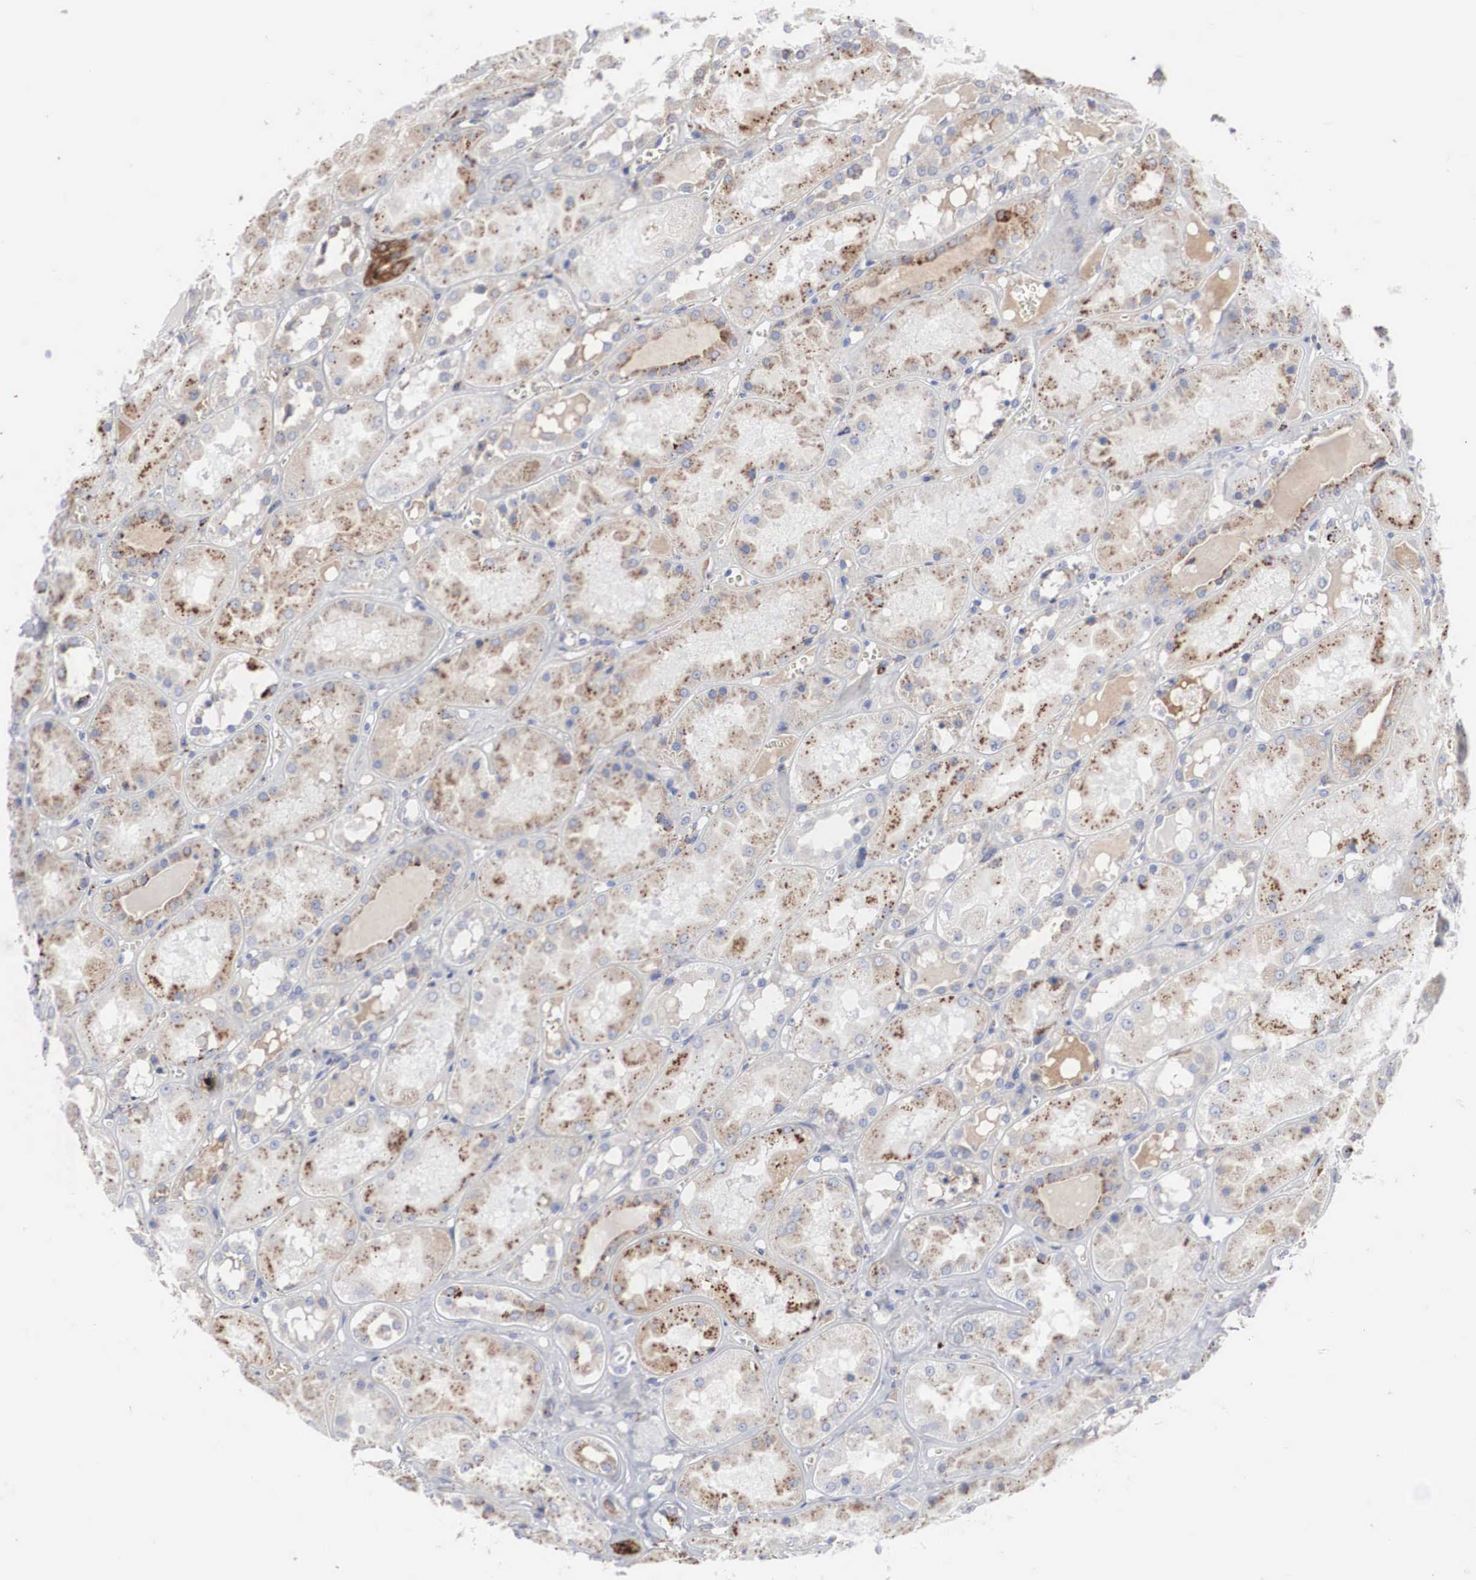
{"staining": {"intensity": "weak", "quantity": "25%-75%", "location": "cytoplasmic/membranous"}, "tissue": "kidney", "cell_type": "Cells in glomeruli", "image_type": "normal", "snomed": [{"axis": "morphology", "description": "Normal tissue, NOS"}, {"axis": "topography", "description": "Kidney"}], "caption": "Weak cytoplasmic/membranous expression is seen in approximately 25%-75% of cells in glomeruli in normal kidney. (DAB IHC with brightfield microscopy, high magnification).", "gene": "LGALS3BP", "patient": {"sex": "male", "age": 36}}